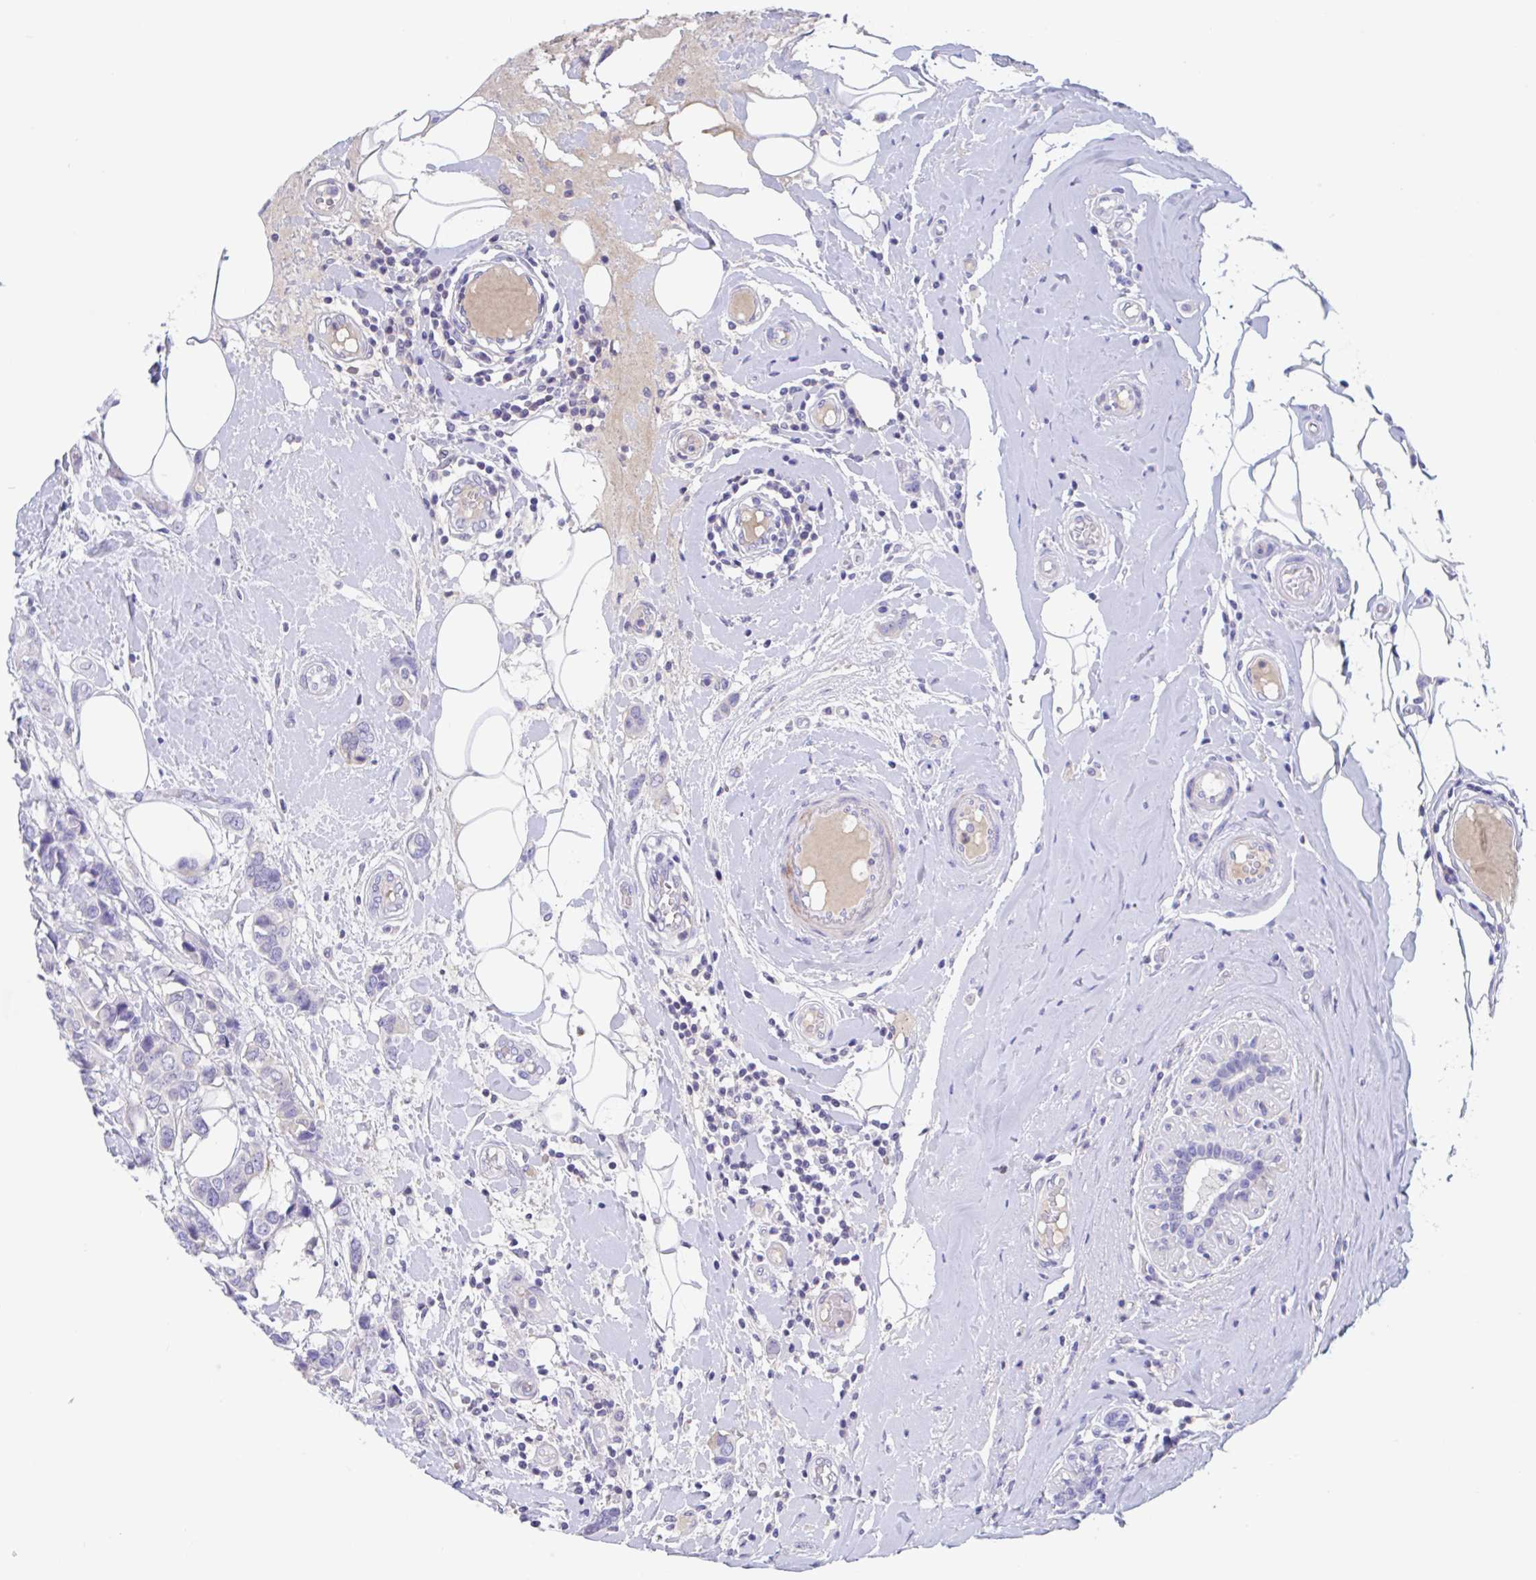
{"staining": {"intensity": "negative", "quantity": "none", "location": "none"}, "tissue": "breast cancer", "cell_type": "Tumor cells", "image_type": "cancer", "snomed": [{"axis": "morphology", "description": "Lobular carcinoma"}, {"axis": "topography", "description": "Breast"}], "caption": "Immunohistochemistry histopathology image of breast cancer (lobular carcinoma) stained for a protein (brown), which demonstrates no expression in tumor cells. The staining is performed using DAB (3,3'-diaminobenzidine) brown chromogen with nuclei counter-stained in using hematoxylin.", "gene": "ZNHIT2", "patient": {"sex": "female", "age": 51}}